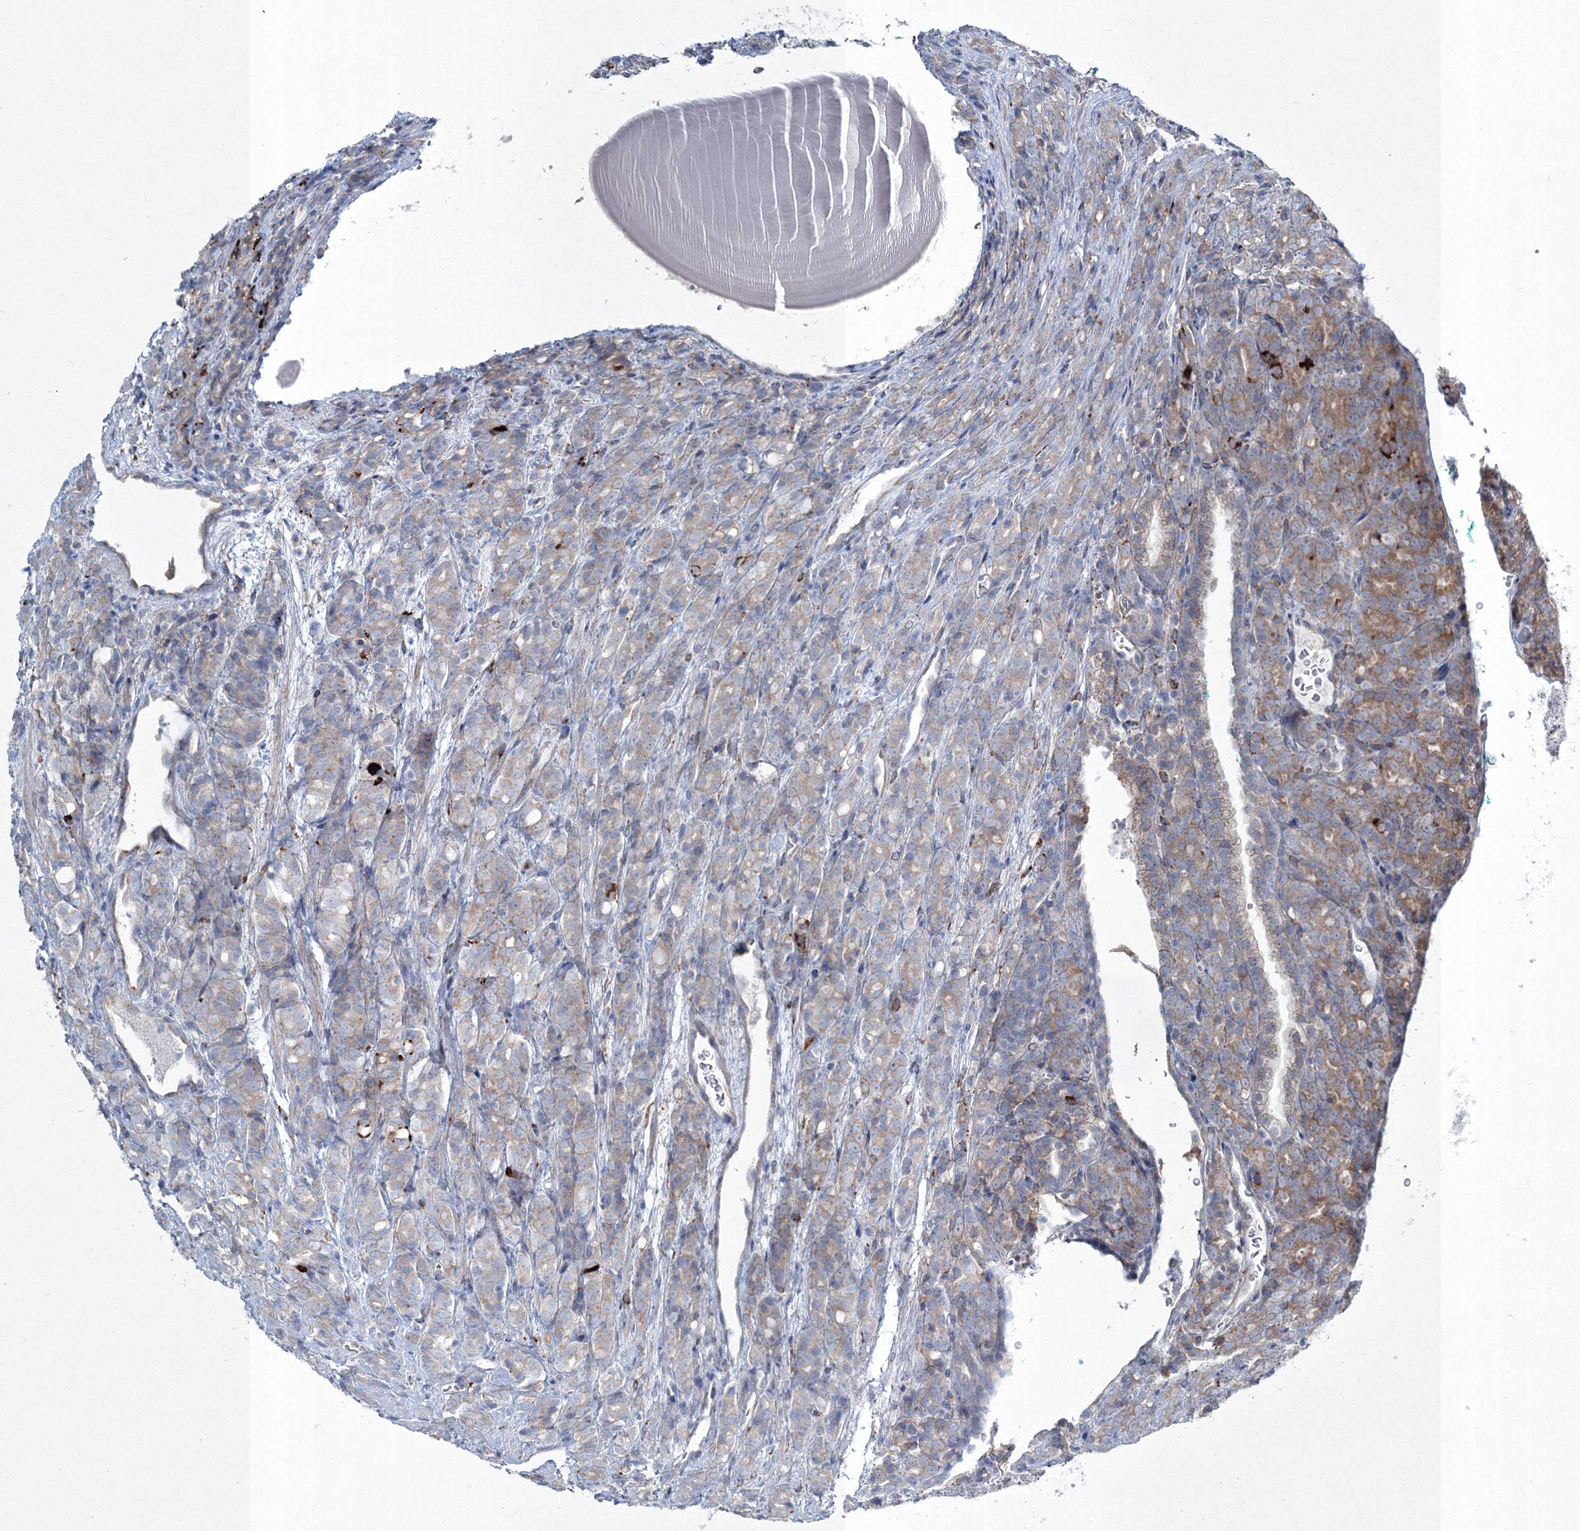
{"staining": {"intensity": "moderate", "quantity": "<25%", "location": "cytoplasmic/membranous"}, "tissue": "prostate cancer", "cell_type": "Tumor cells", "image_type": "cancer", "snomed": [{"axis": "morphology", "description": "Adenocarcinoma, High grade"}, {"axis": "topography", "description": "Prostate"}], "caption": "This is a photomicrograph of immunohistochemistry (IHC) staining of prostate cancer (adenocarcinoma (high-grade)), which shows moderate expression in the cytoplasmic/membranous of tumor cells.", "gene": "RCN1", "patient": {"sex": "male", "age": 62}}